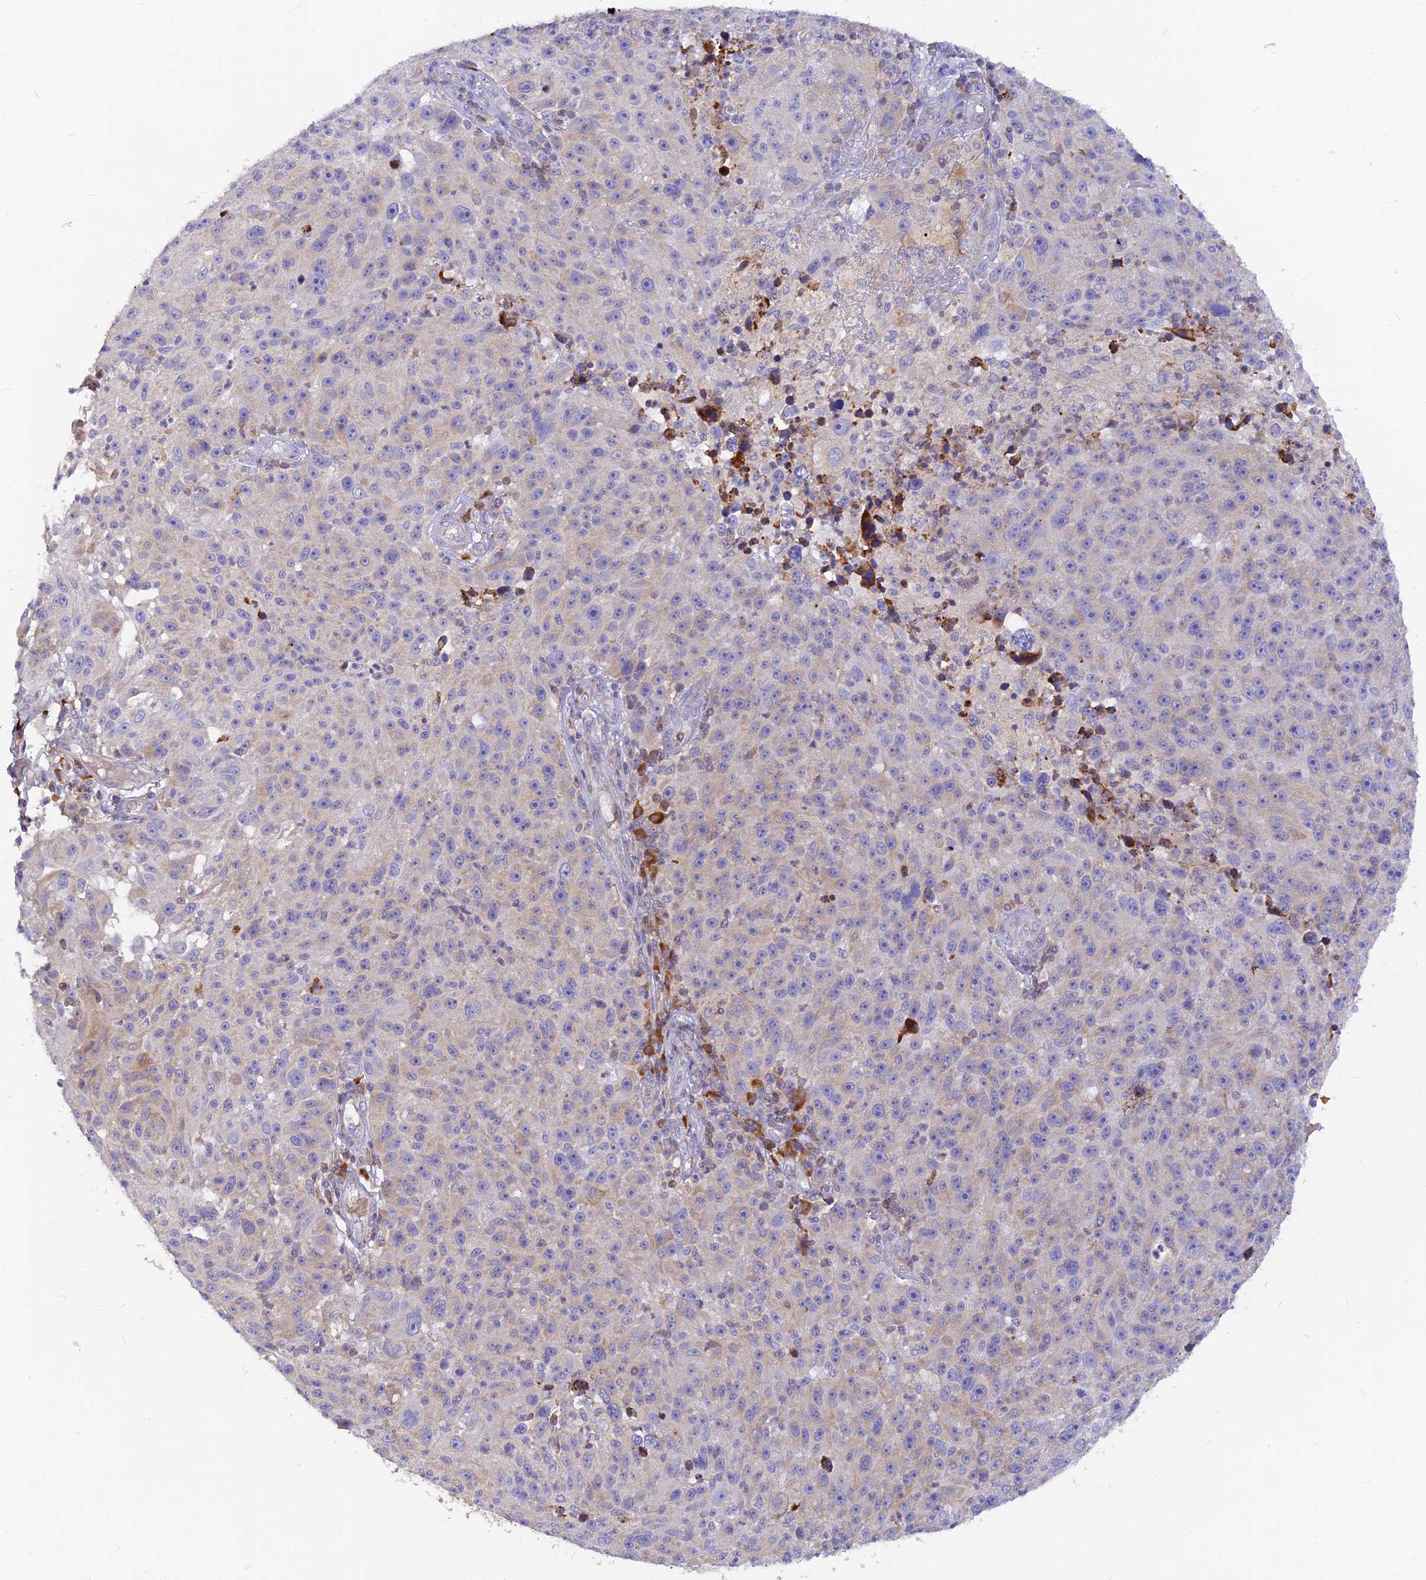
{"staining": {"intensity": "weak", "quantity": "<25%", "location": "cytoplasmic/membranous"}, "tissue": "melanoma", "cell_type": "Tumor cells", "image_type": "cancer", "snomed": [{"axis": "morphology", "description": "Malignant melanoma, NOS"}, {"axis": "topography", "description": "Skin"}], "caption": "The image demonstrates no staining of tumor cells in malignant melanoma.", "gene": "DENND2D", "patient": {"sex": "male", "age": 53}}